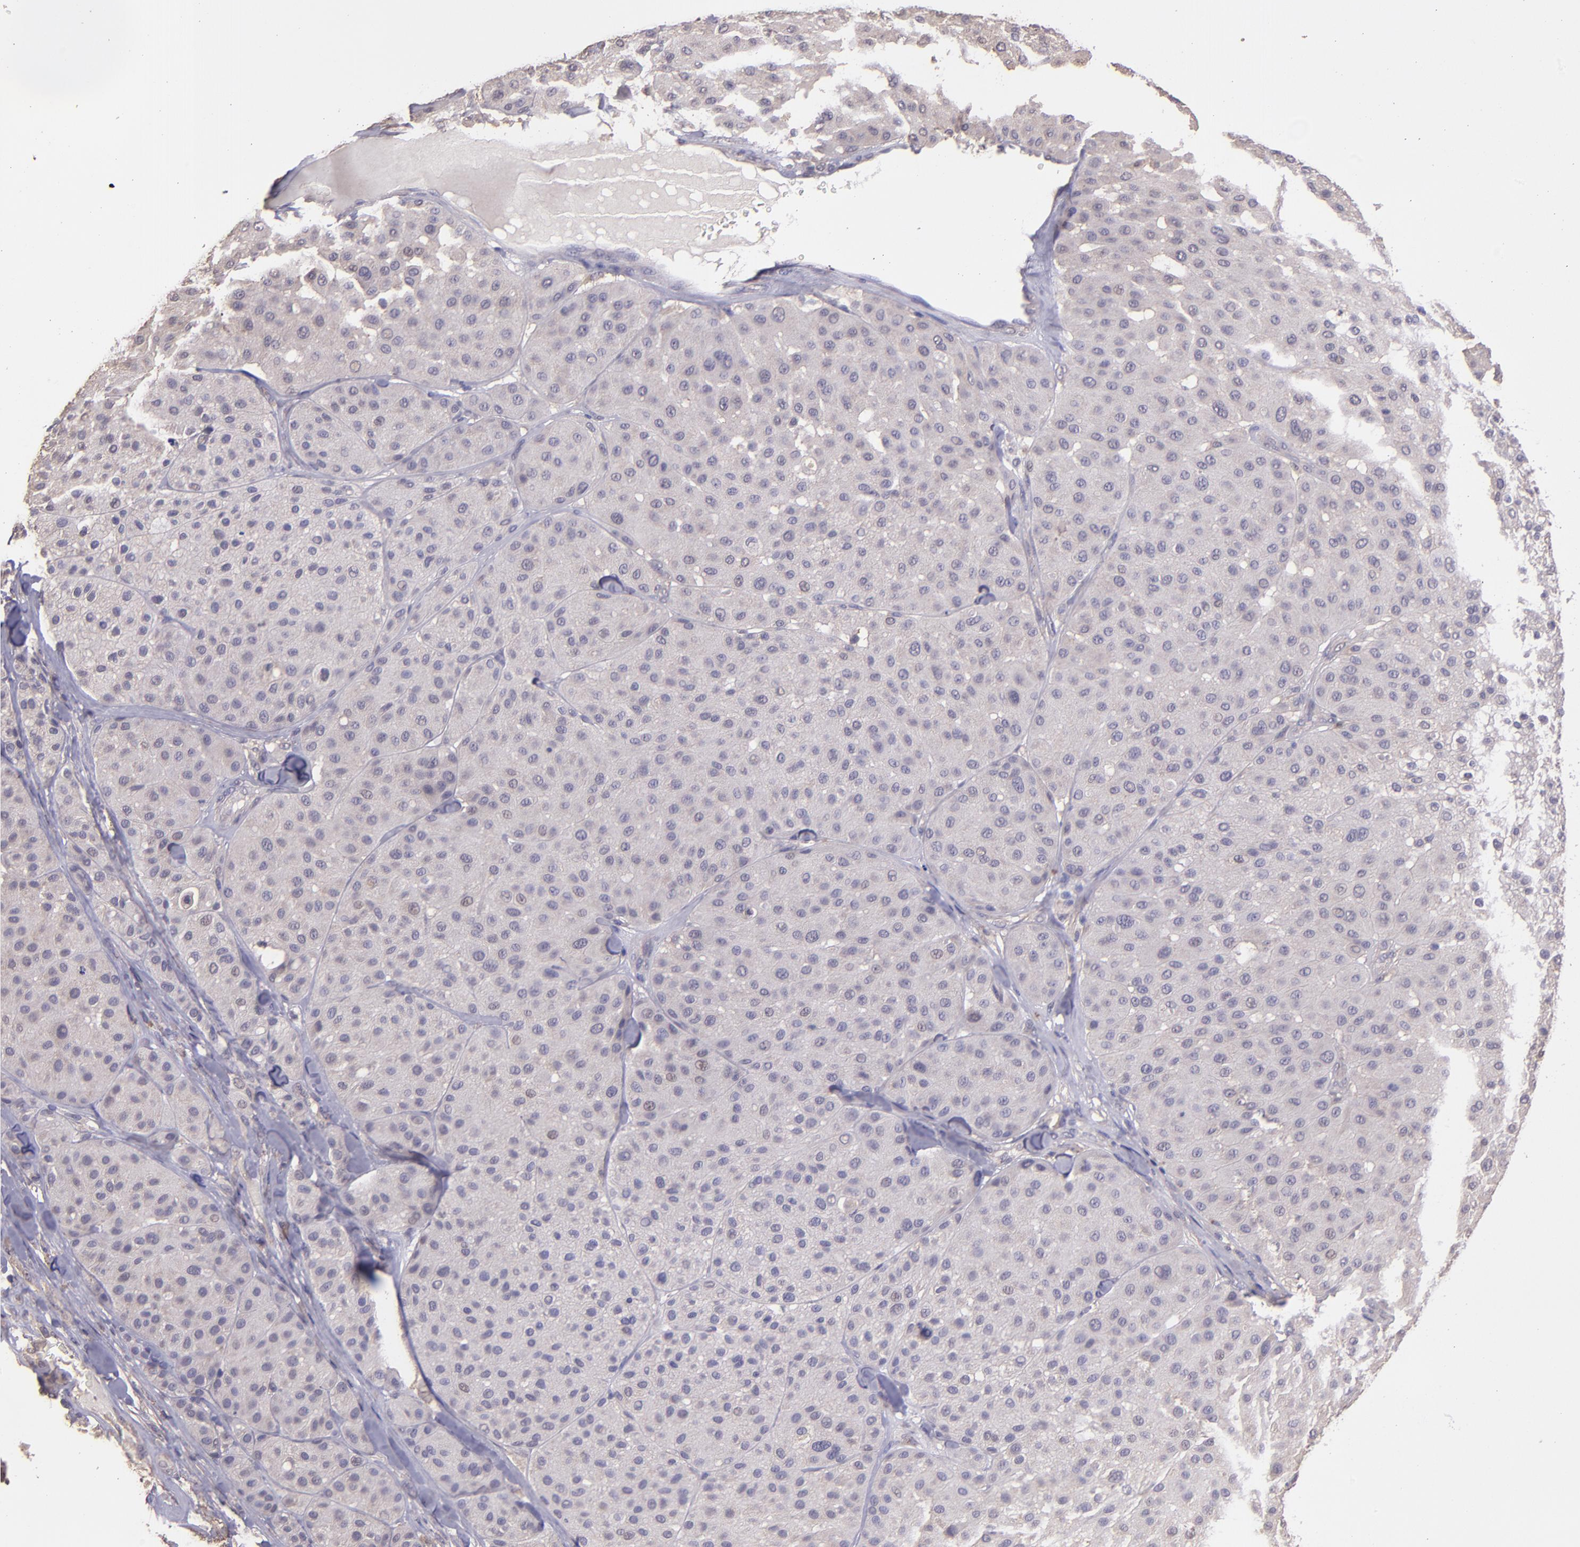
{"staining": {"intensity": "negative", "quantity": "none", "location": "none"}, "tissue": "melanoma", "cell_type": "Tumor cells", "image_type": "cancer", "snomed": [{"axis": "morphology", "description": "Normal tissue, NOS"}, {"axis": "morphology", "description": "Malignant melanoma, Metastatic site"}, {"axis": "topography", "description": "Skin"}], "caption": "Tumor cells show no significant staining in melanoma.", "gene": "PAPPA", "patient": {"sex": "male", "age": 41}}